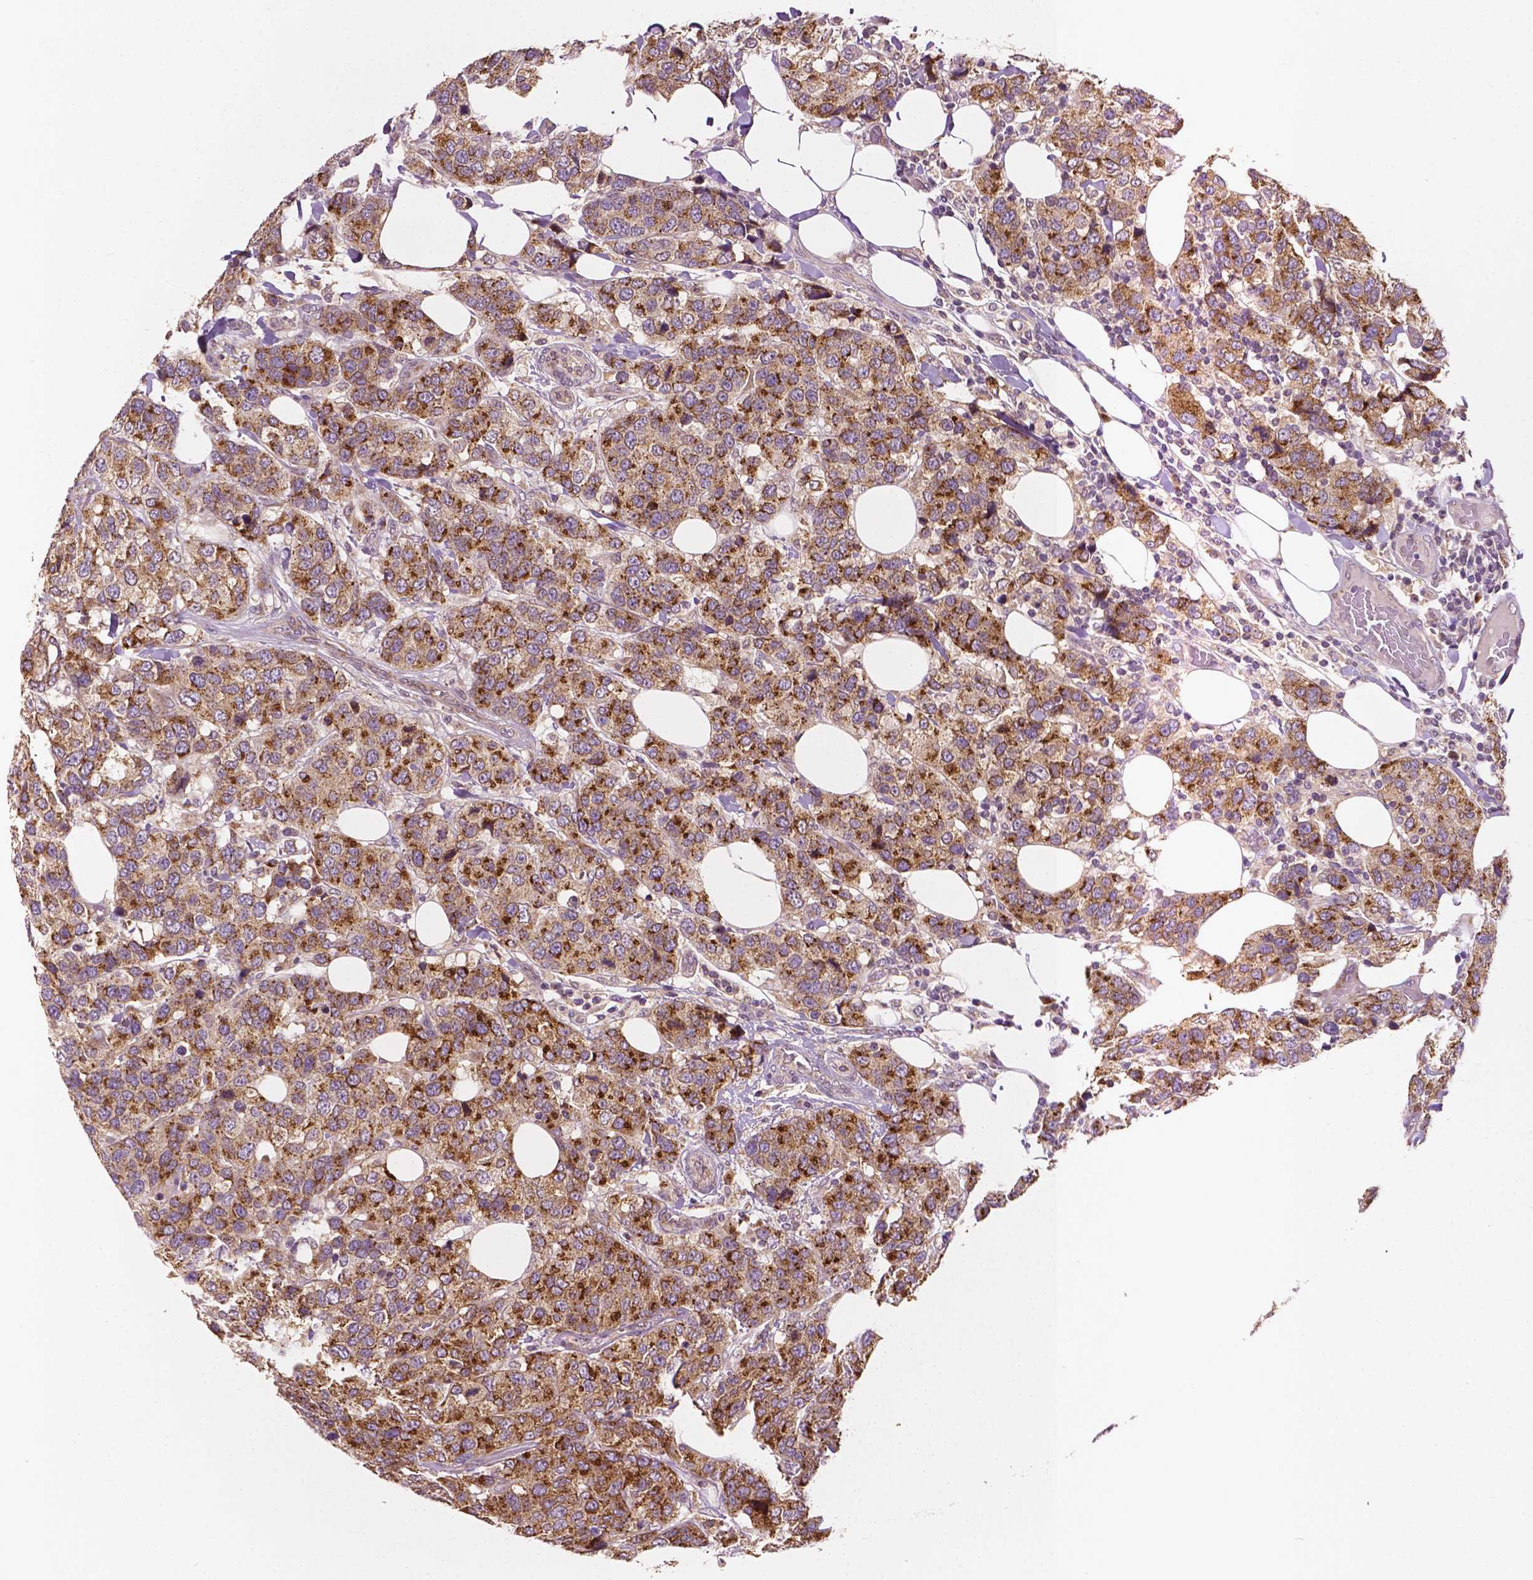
{"staining": {"intensity": "strong", "quantity": ">75%", "location": "cytoplasmic/membranous"}, "tissue": "breast cancer", "cell_type": "Tumor cells", "image_type": "cancer", "snomed": [{"axis": "morphology", "description": "Lobular carcinoma"}, {"axis": "topography", "description": "Breast"}], "caption": "High-power microscopy captured an IHC photomicrograph of breast cancer, revealing strong cytoplasmic/membranous expression in approximately >75% of tumor cells.", "gene": "EBAG9", "patient": {"sex": "female", "age": 59}}